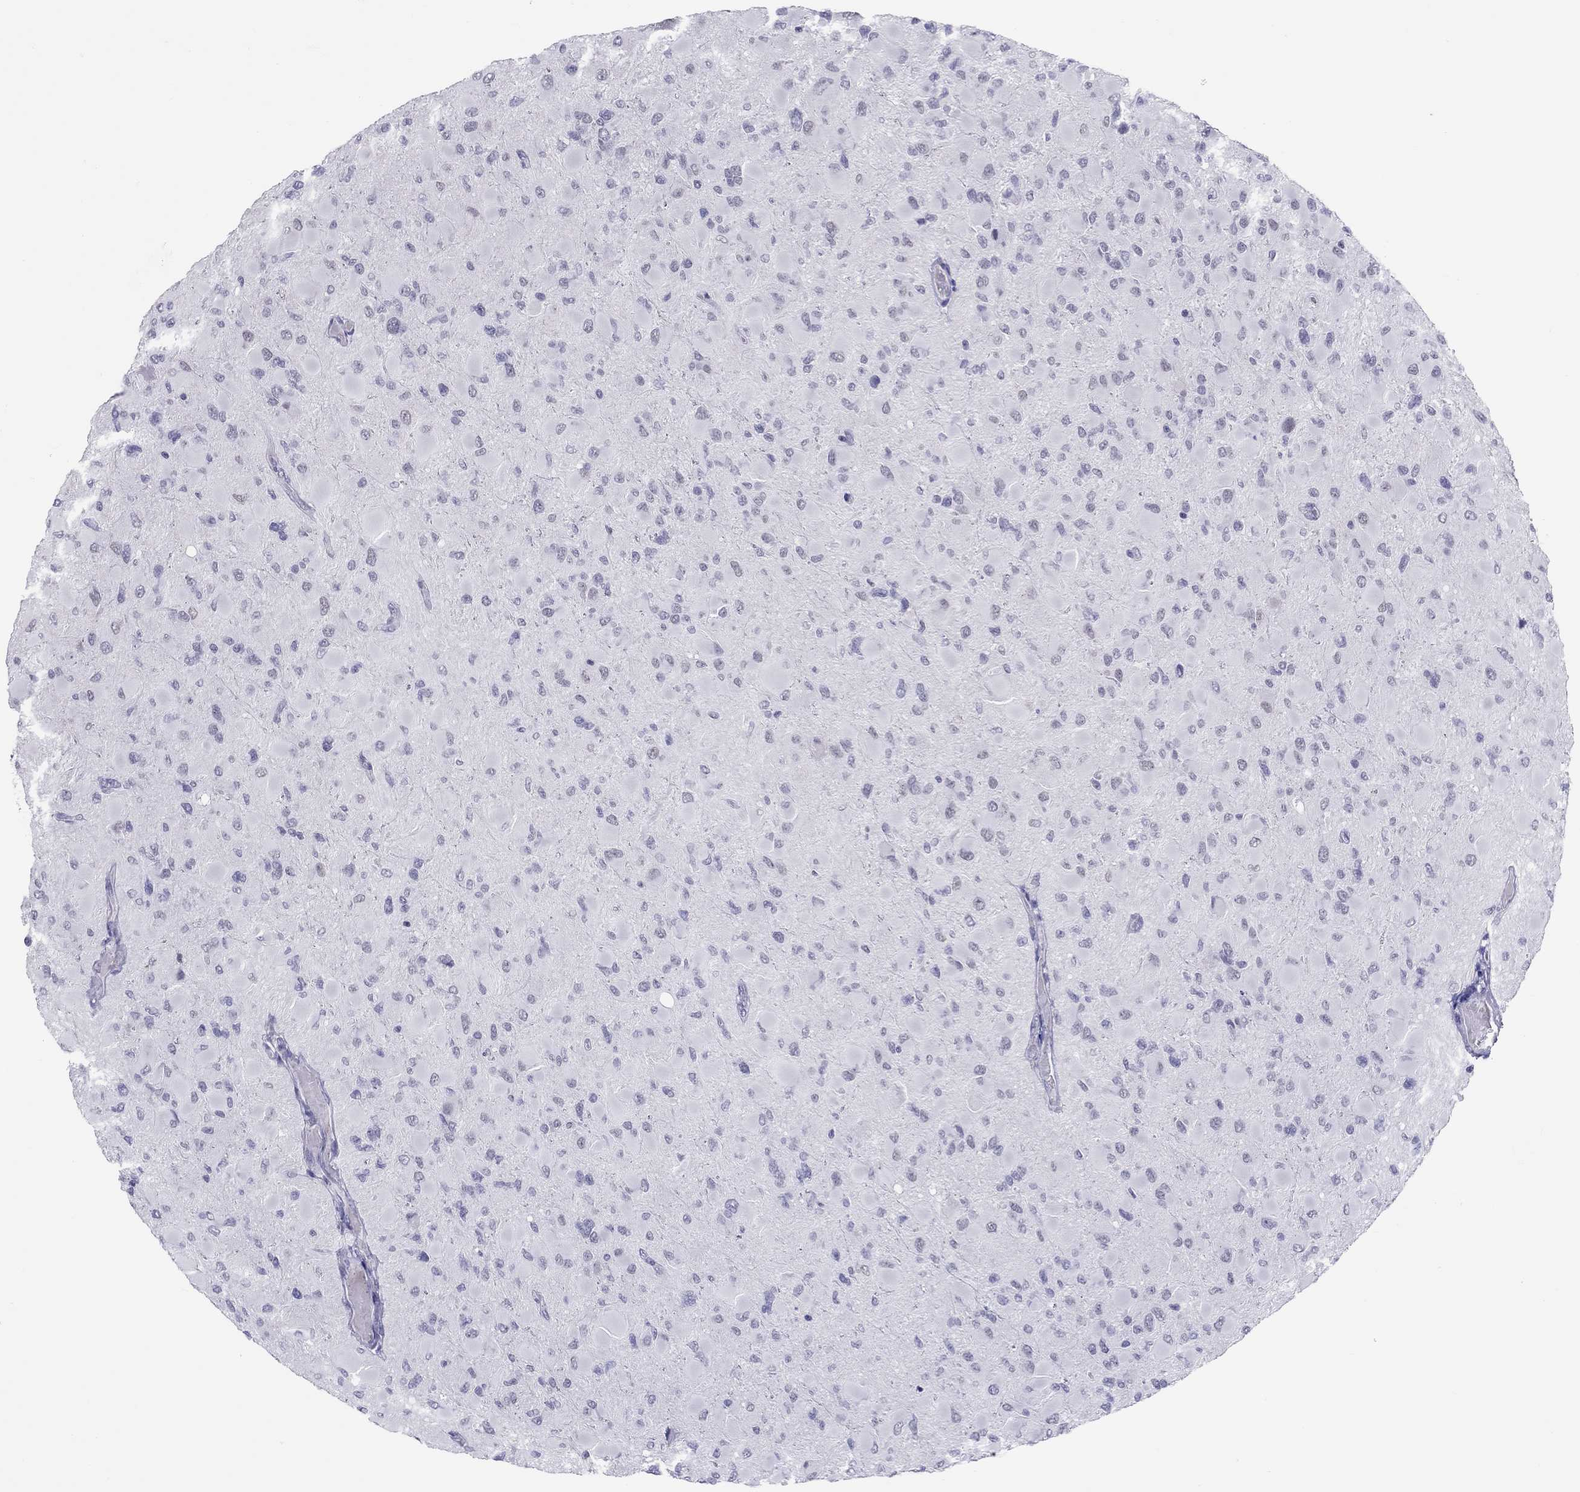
{"staining": {"intensity": "negative", "quantity": "none", "location": "none"}, "tissue": "glioma", "cell_type": "Tumor cells", "image_type": "cancer", "snomed": [{"axis": "morphology", "description": "Glioma, malignant, High grade"}, {"axis": "topography", "description": "Cerebral cortex"}], "caption": "This is a image of immunohistochemistry (IHC) staining of glioma, which shows no positivity in tumor cells. (Immunohistochemistry (ihc), brightfield microscopy, high magnification).", "gene": "JHY", "patient": {"sex": "female", "age": 36}}